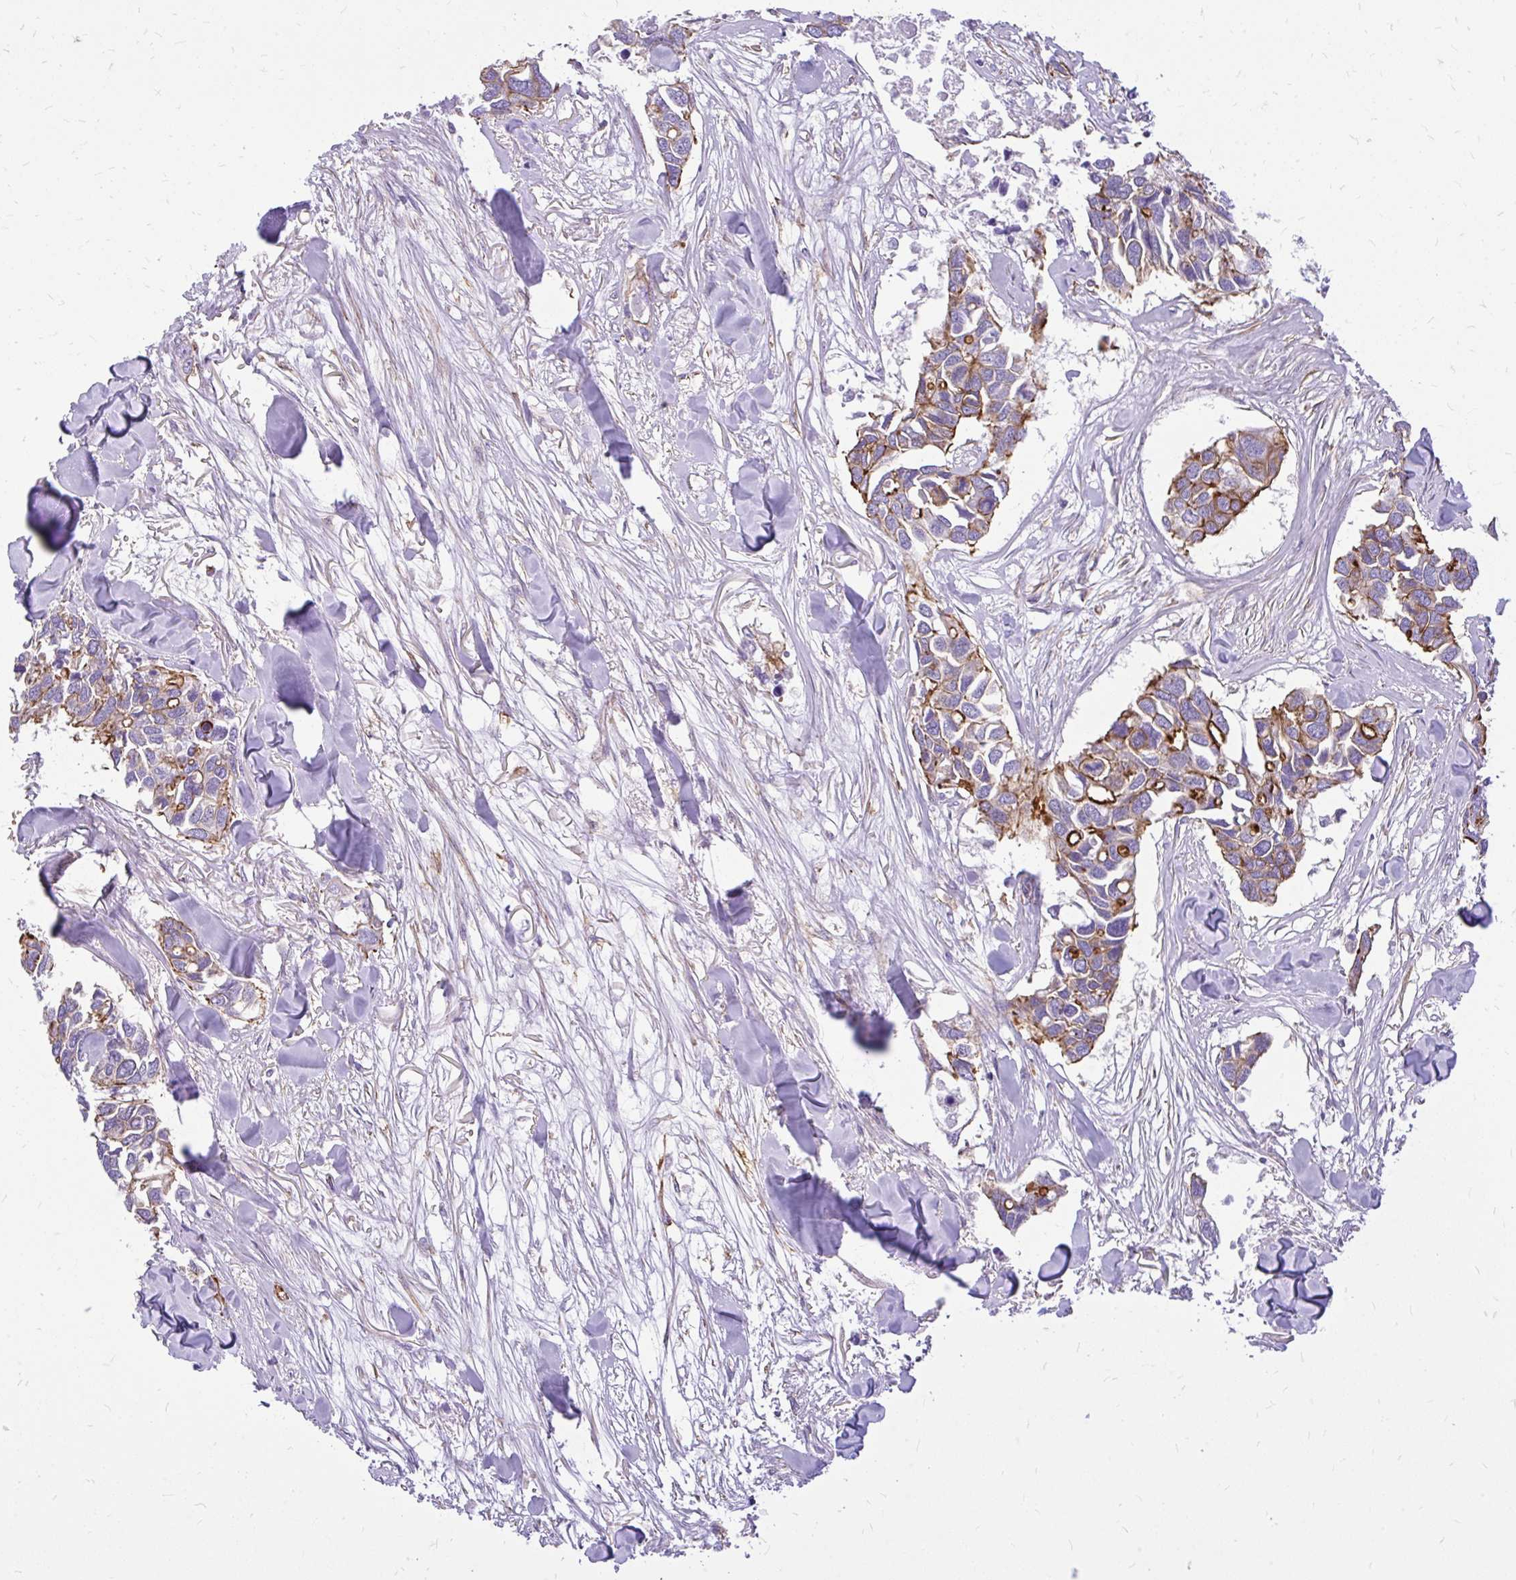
{"staining": {"intensity": "moderate", "quantity": "<25%", "location": "cytoplasmic/membranous"}, "tissue": "breast cancer", "cell_type": "Tumor cells", "image_type": "cancer", "snomed": [{"axis": "morphology", "description": "Duct carcinoma"}, {"axis": "topography", "description": "Breast"}], "caption": "Protein staining reveals moderate cytoplasmic/membranous positivity in approximately <25% of tumor cells in breast infiltrating ductal carcinoma.", "gene": "MAP1LC3B", "patient": {"sex": "female", "age": 83}}